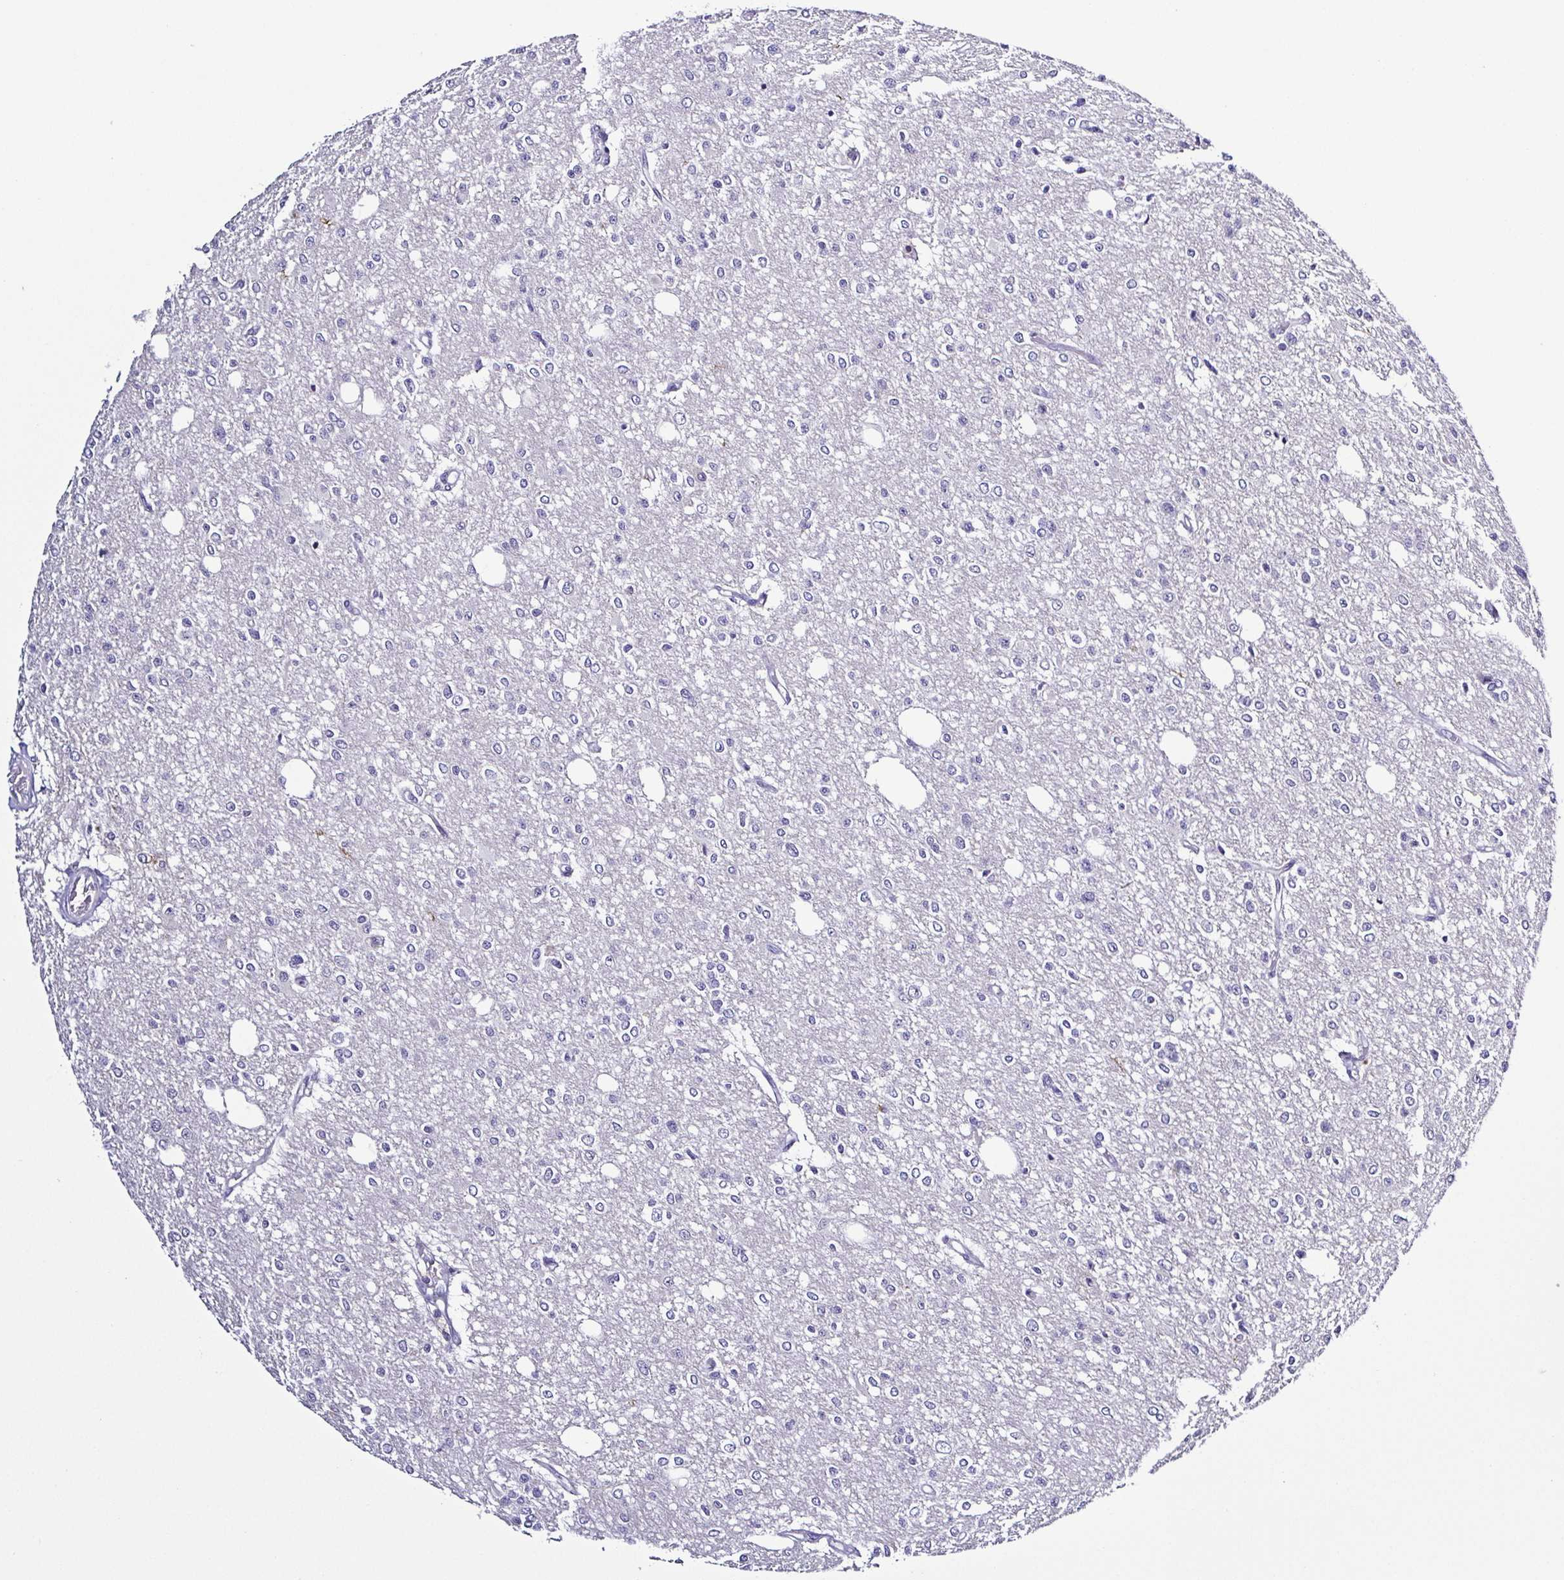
{"staining": {"intensity": "negative", "quantity": "none", "location": "none"}, "tissue": "glioma", "cell_type": "Tumor cells", "image_type": "cancer", "snomed": [{"axis": "morphology", "description": "Glioma, malignant, Low grade"}, {"axis": "topography", "description": "Brain"}], "caption": "DAB immunohistochemical staining of malignant low-grade glioma demonstrates no significant expression in tumor cells.", "gene": "TNNT2", "patient": {"sex": "male", "age": 26}}